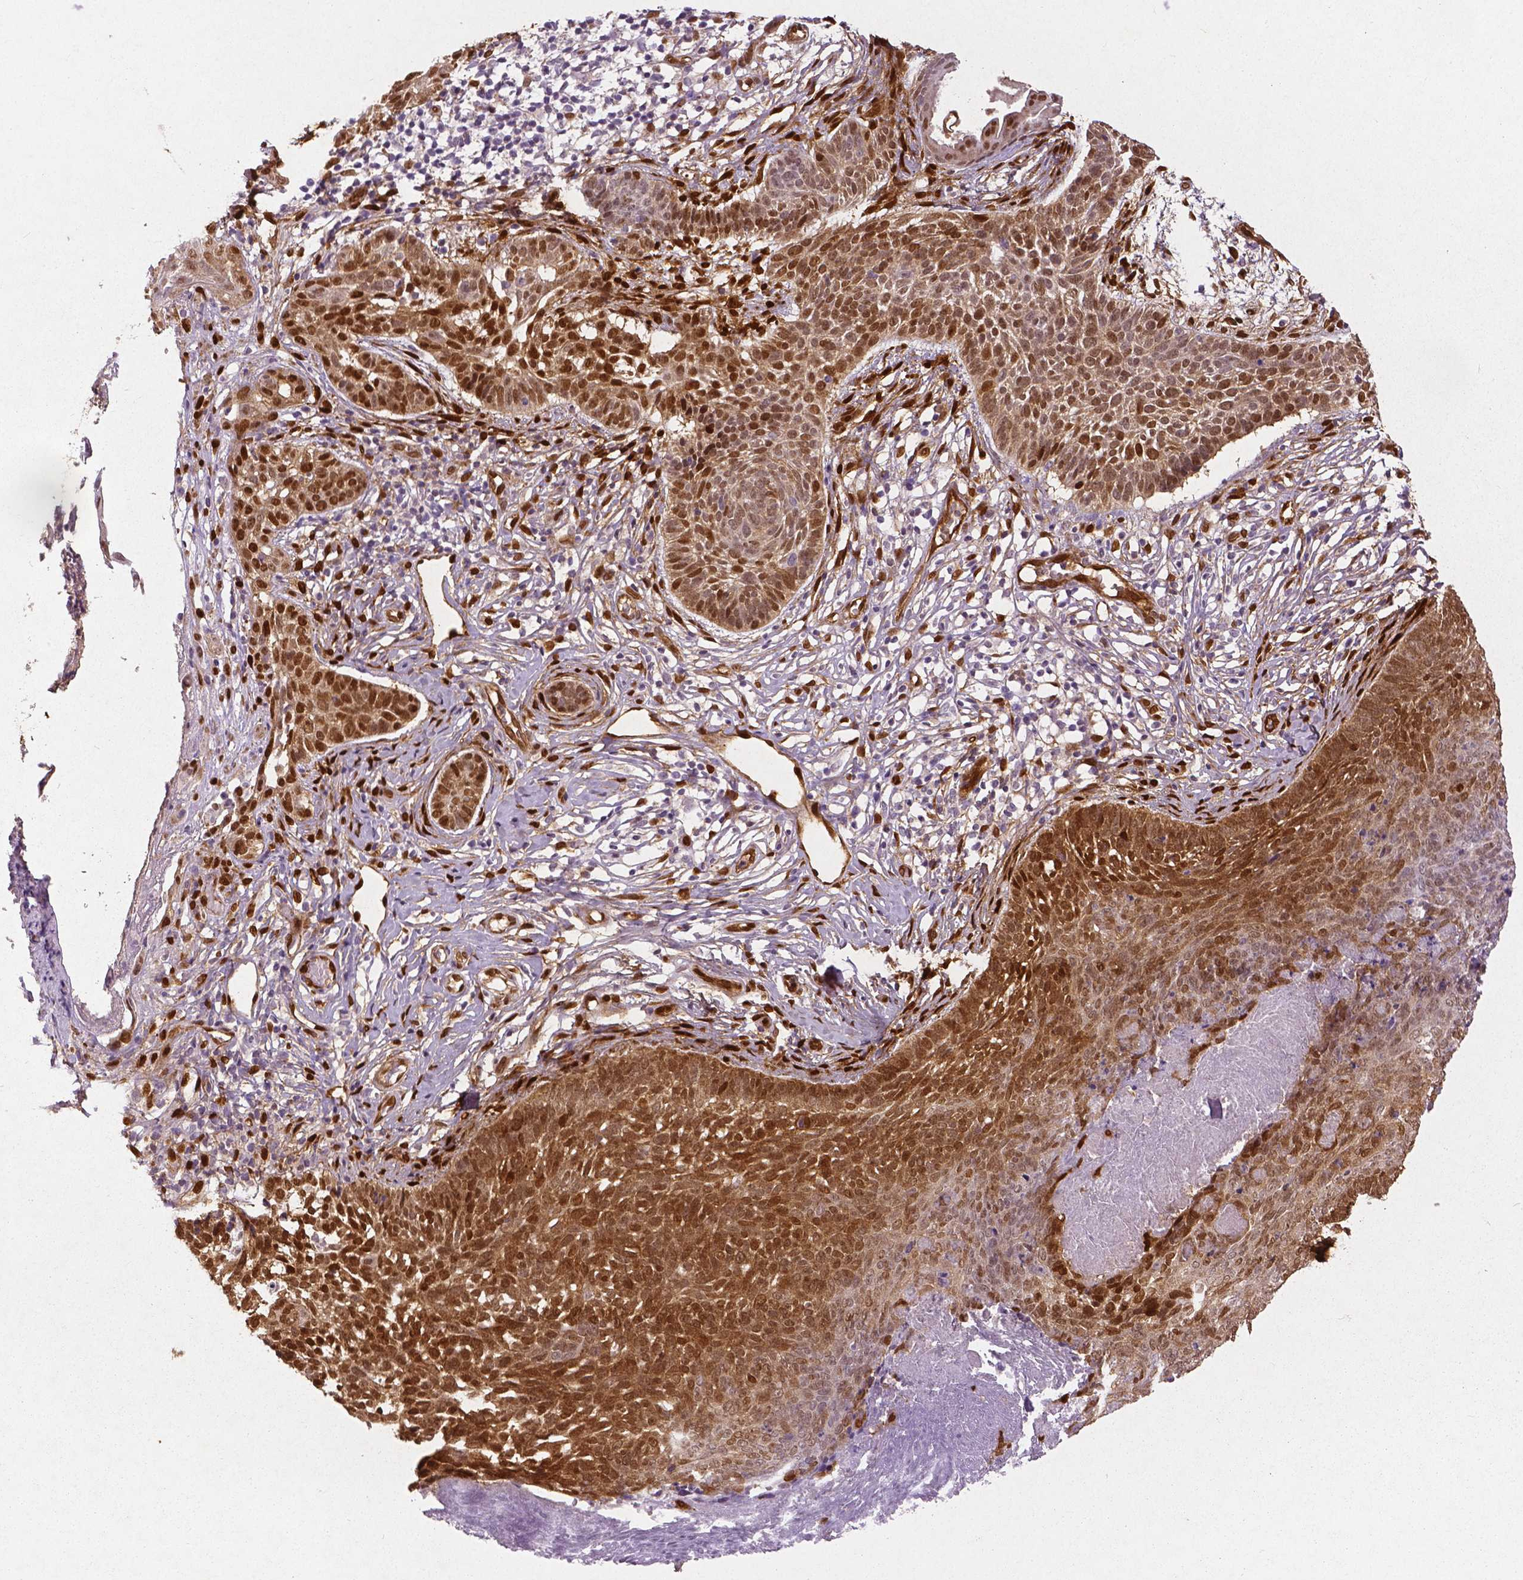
{"staining": {"intensity": "moderate", "quantity": ">75%", "location": "cytoplasmic/membranous,nuclear"}, "tissue": "skin cancer", "cell_type": "Tumor cells", "image_type": "cancer", "snomed": [{"axis": "morphology", "description": "Basal cell carcinoma"}, {"axis": "topography", "description": "Skin"}], "caption": "High-power microscopy captured an immunohistochemistry histopathology image of skin cancer, revealing moderate cytoplasmic/membranous and nuclear staining in approximately >75% of tumor cells.", "gene": "WWTR1", "patient": {"sex": "male", "age": 85}}